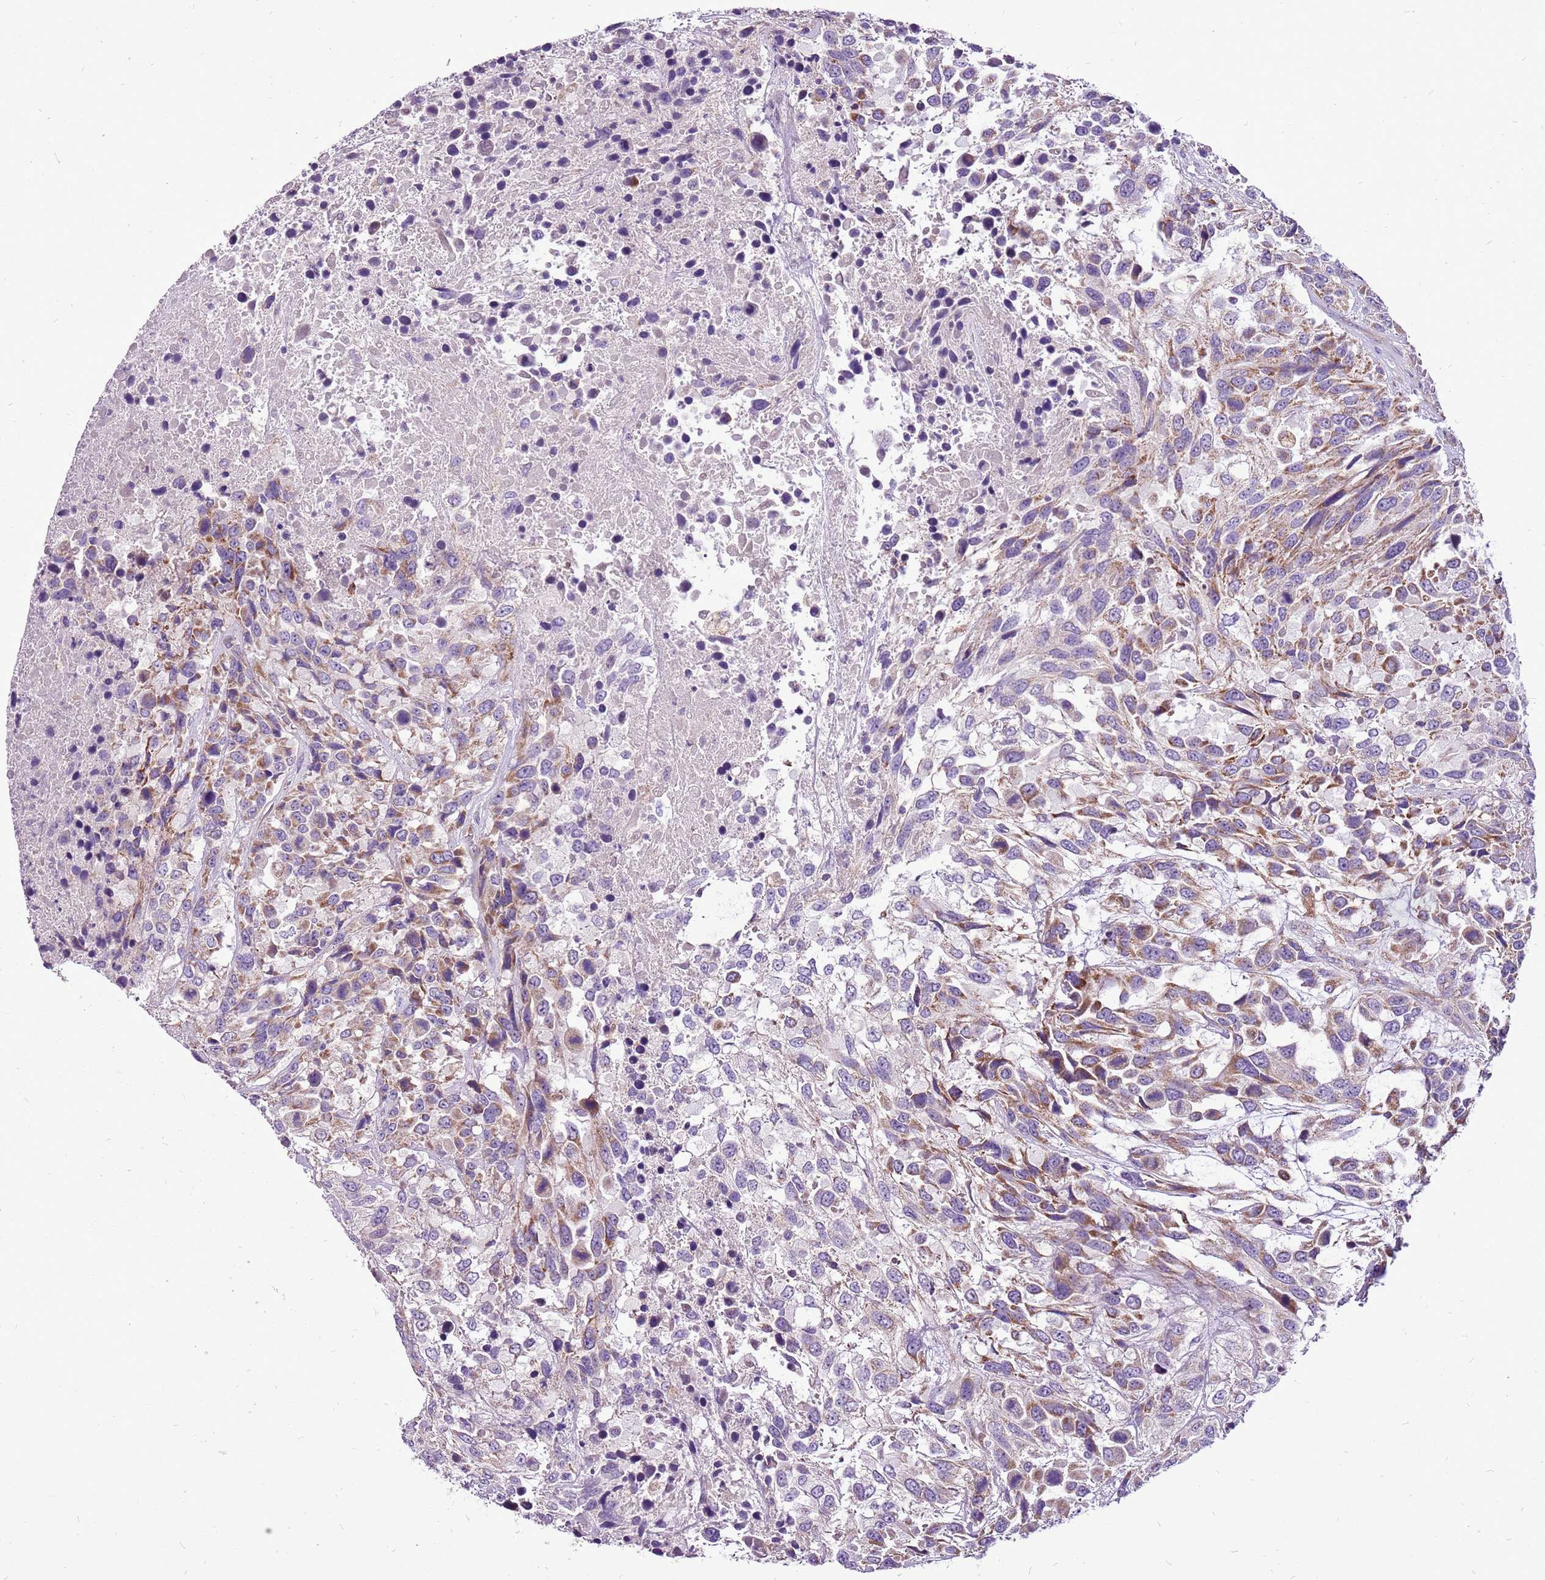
{"staining": {"intensity": "moderate", "quantity": ">75%", "location": "cytoplasmic/membranous"}, "tissue": "urothelial cancer", "cell_type": "Tumor cells", "image_type": "cancer", "snomed": [{"axis": "morphology", "description": "Urothelial carcinoma, High grade"}, {"axis": "topography", "description": "Urinary bladder"}], "caption": "This histopathology image shows high-grade urothelial carcinoma stained with immunohistochemistry to label a protein in brown. The cytoplasmic/membranous of tumor cells show moderate positivity for the protein. Nuclei are counter-stained blue.", "gene": "GCDH", "patient": {"sex": "female", "age": 70}}